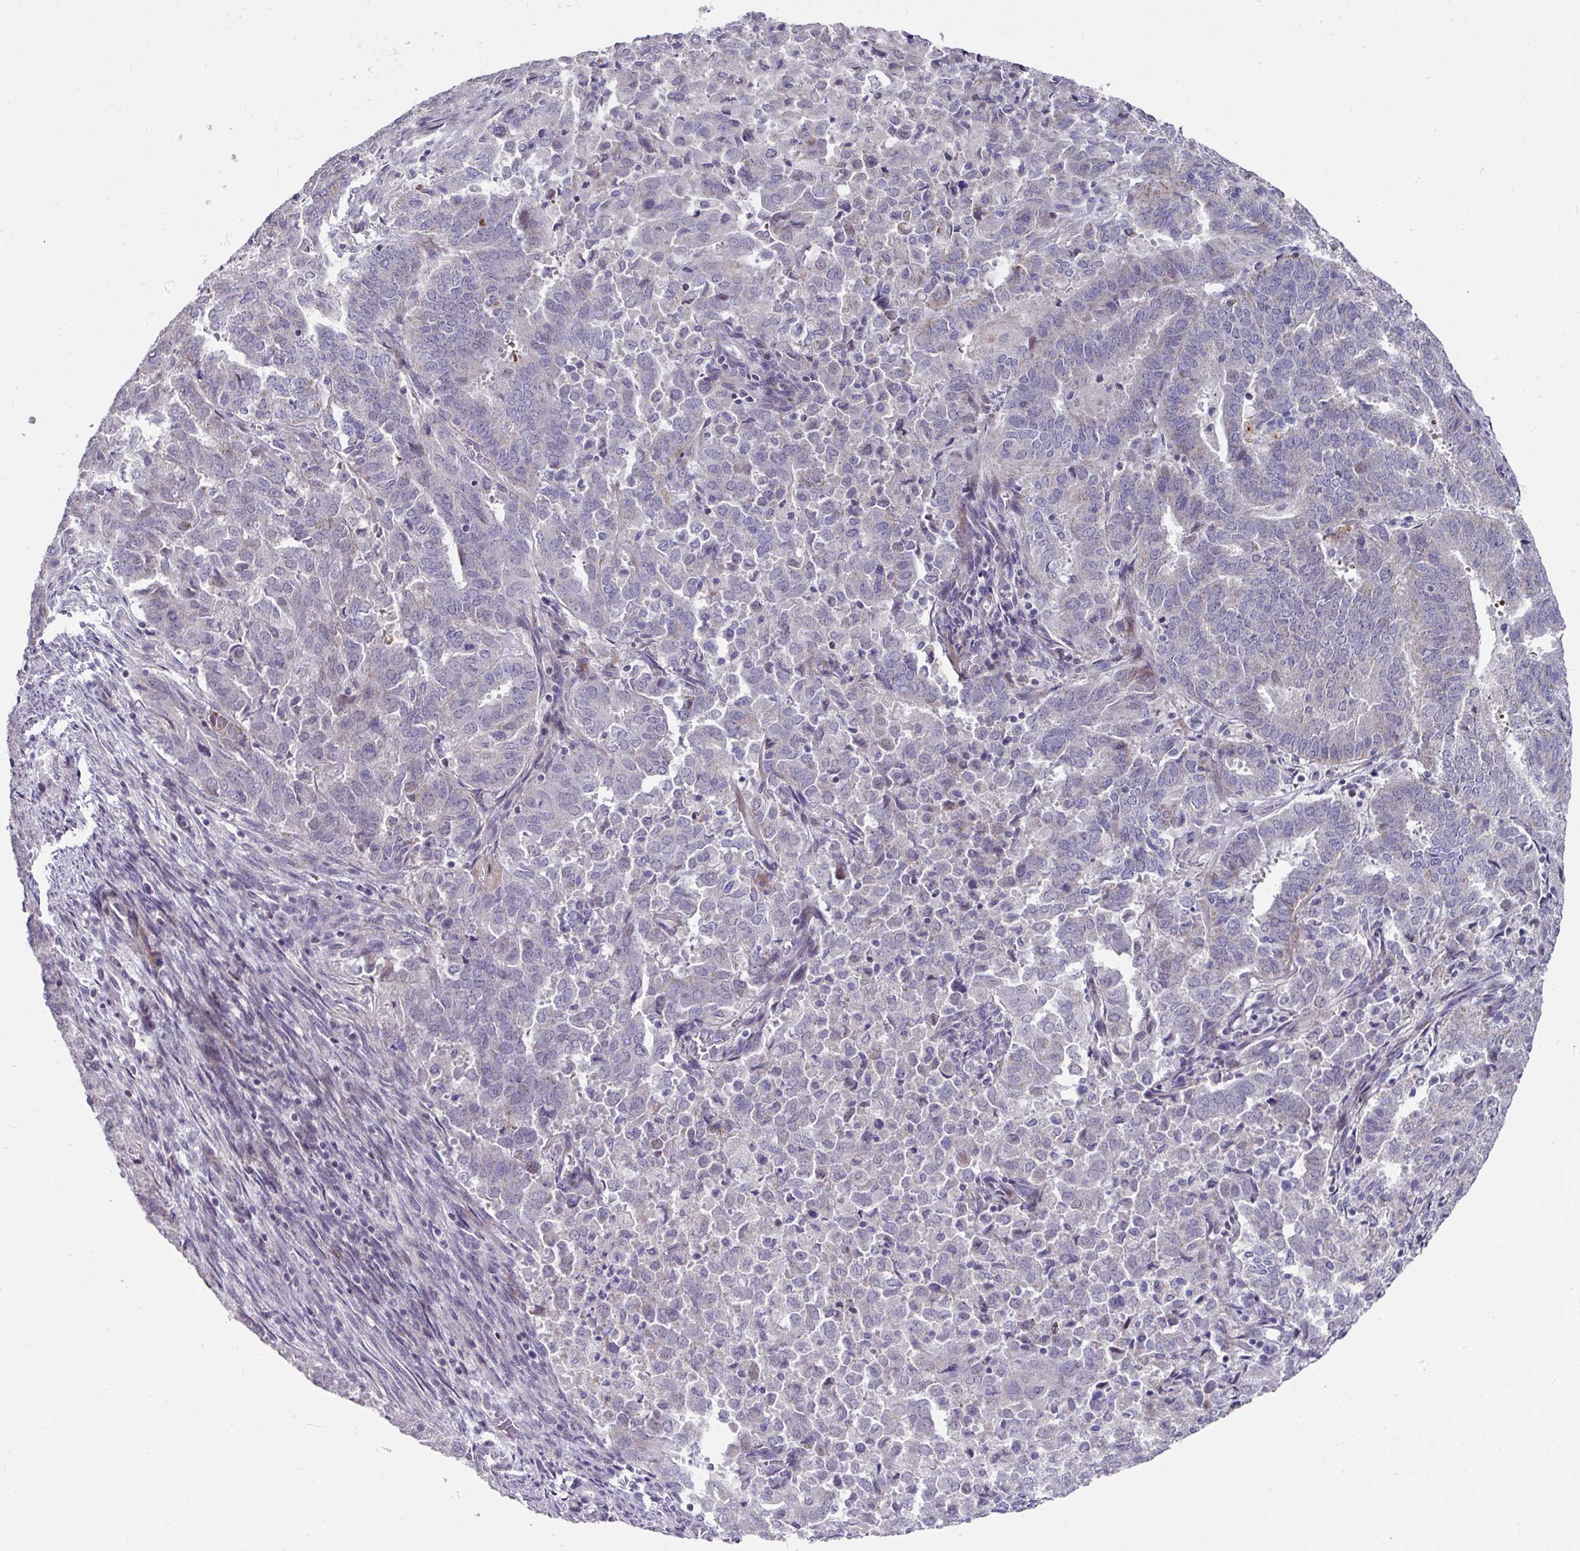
{"staining": {"intensity": "moderate", "quantity": "<25%", "location": "cytoplasmic/membranous"}, "tissue": "endometrial cancer", "cell_type": "Tumor cells", "image_type": "cancer", "snomed": [{"axis": "morphology", "description": "Adenocarcinoma, NOS"}, {"axis": "topography", "description": "Endometrium"}], "caption": "Immunohistochemical staining of endometrial cancer (adenocarcinoma) exhibits moderate cytoplasmic/membranous protein positivity in approximately <25% of tumor cells.", "gene": "CBX7", "patient": {"sex": "female", "age": 72}}